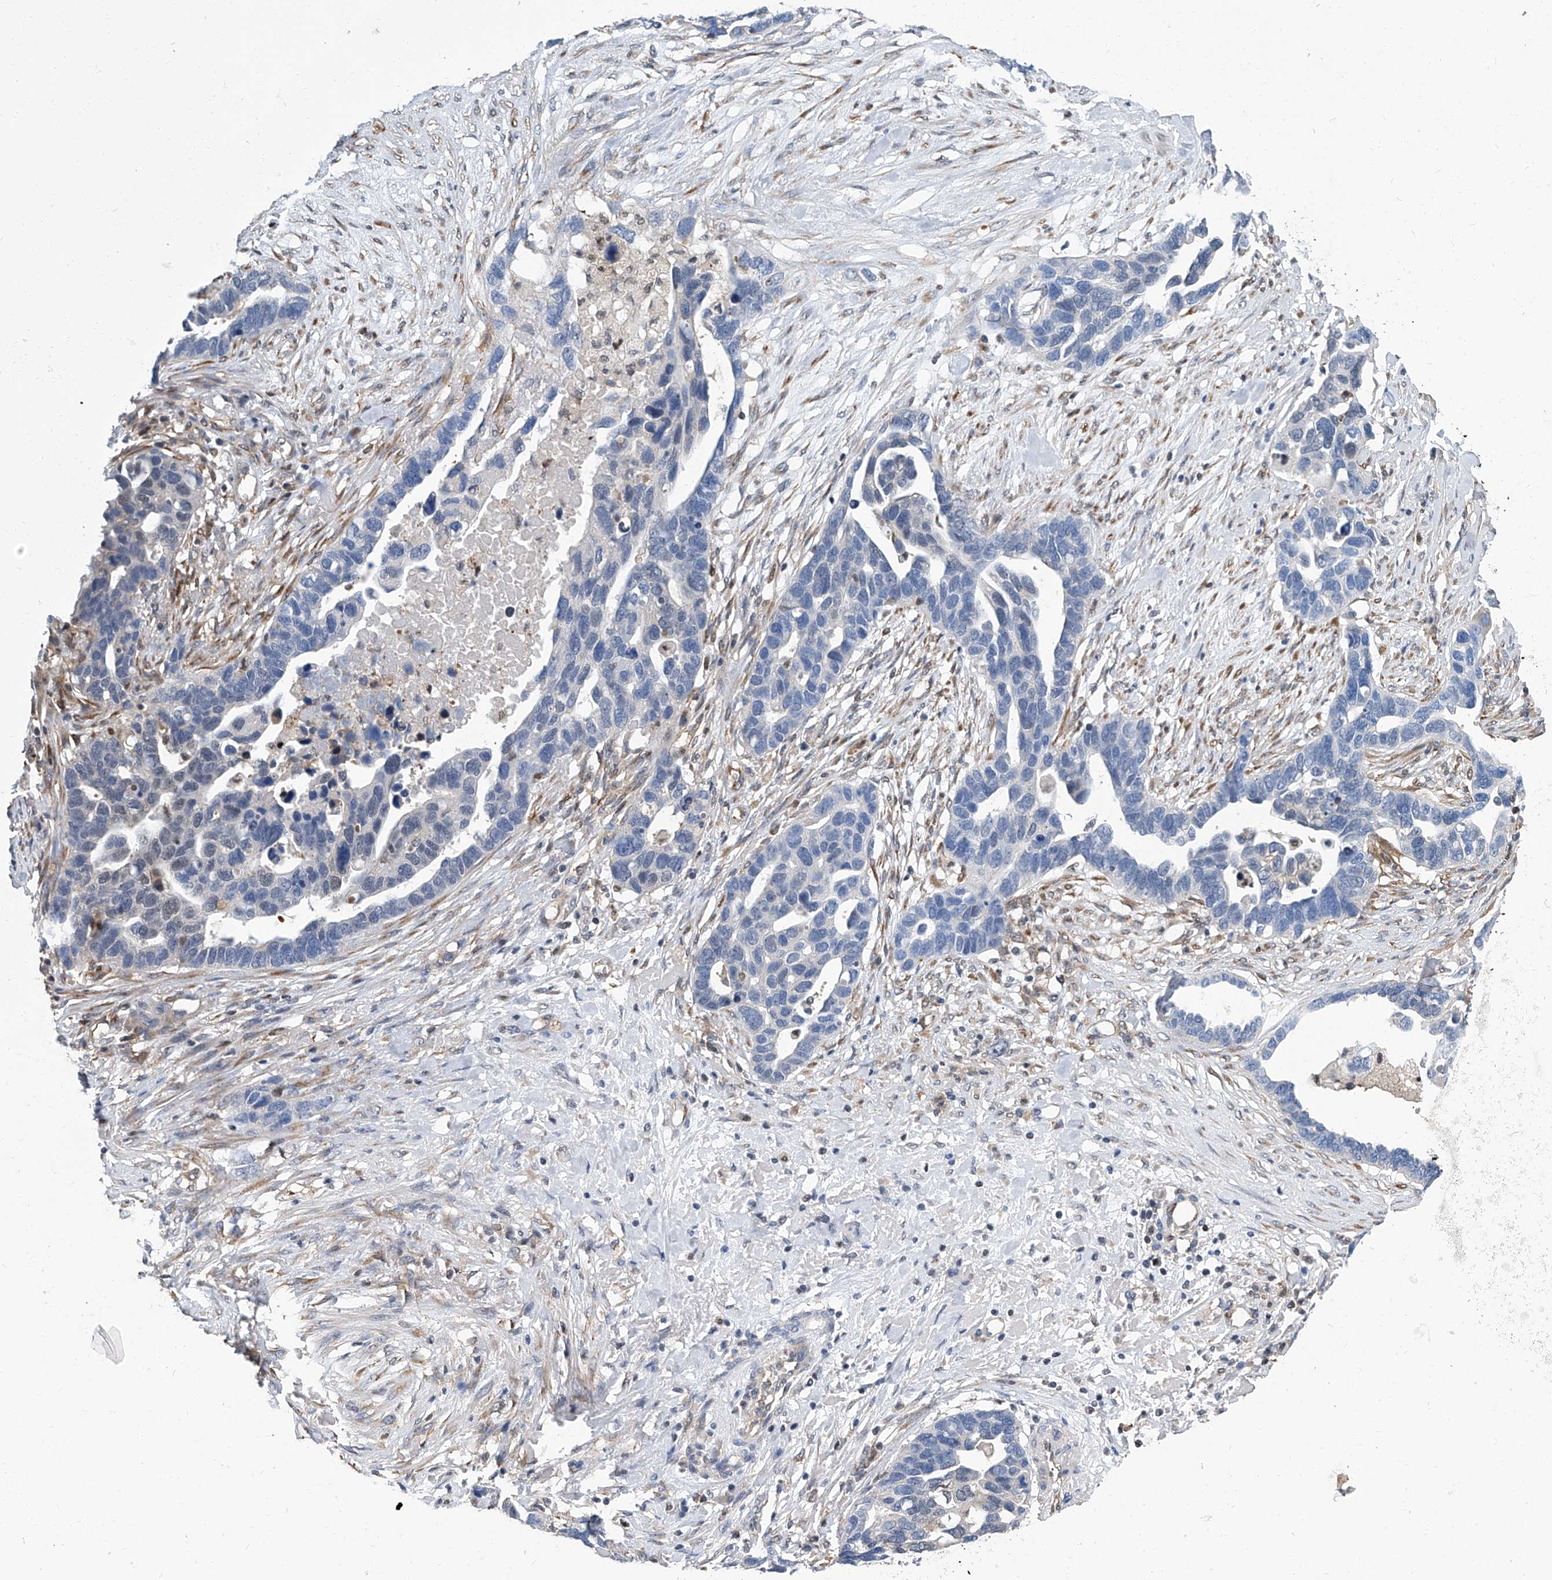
{"staining": {"intensity": "negative", "quantity": "none", "location": "none"}, "tissue": "ovarian cancer", "cell_type": "Tumor cells", "image_type": "cancer", "snomed": [{"axis": "morphology", "description": "Cystadenocarcinoma, serous, NOS"}, {"axis": "topography", "description": "Ovary"}], "caption": "Protein analysis of ovarian cancer (serous cystadenocarcinoma) exhibits no significant expression in tumor cells.", "gene": "PSMB10", "patient": {"sex": "female", "age": 54}}